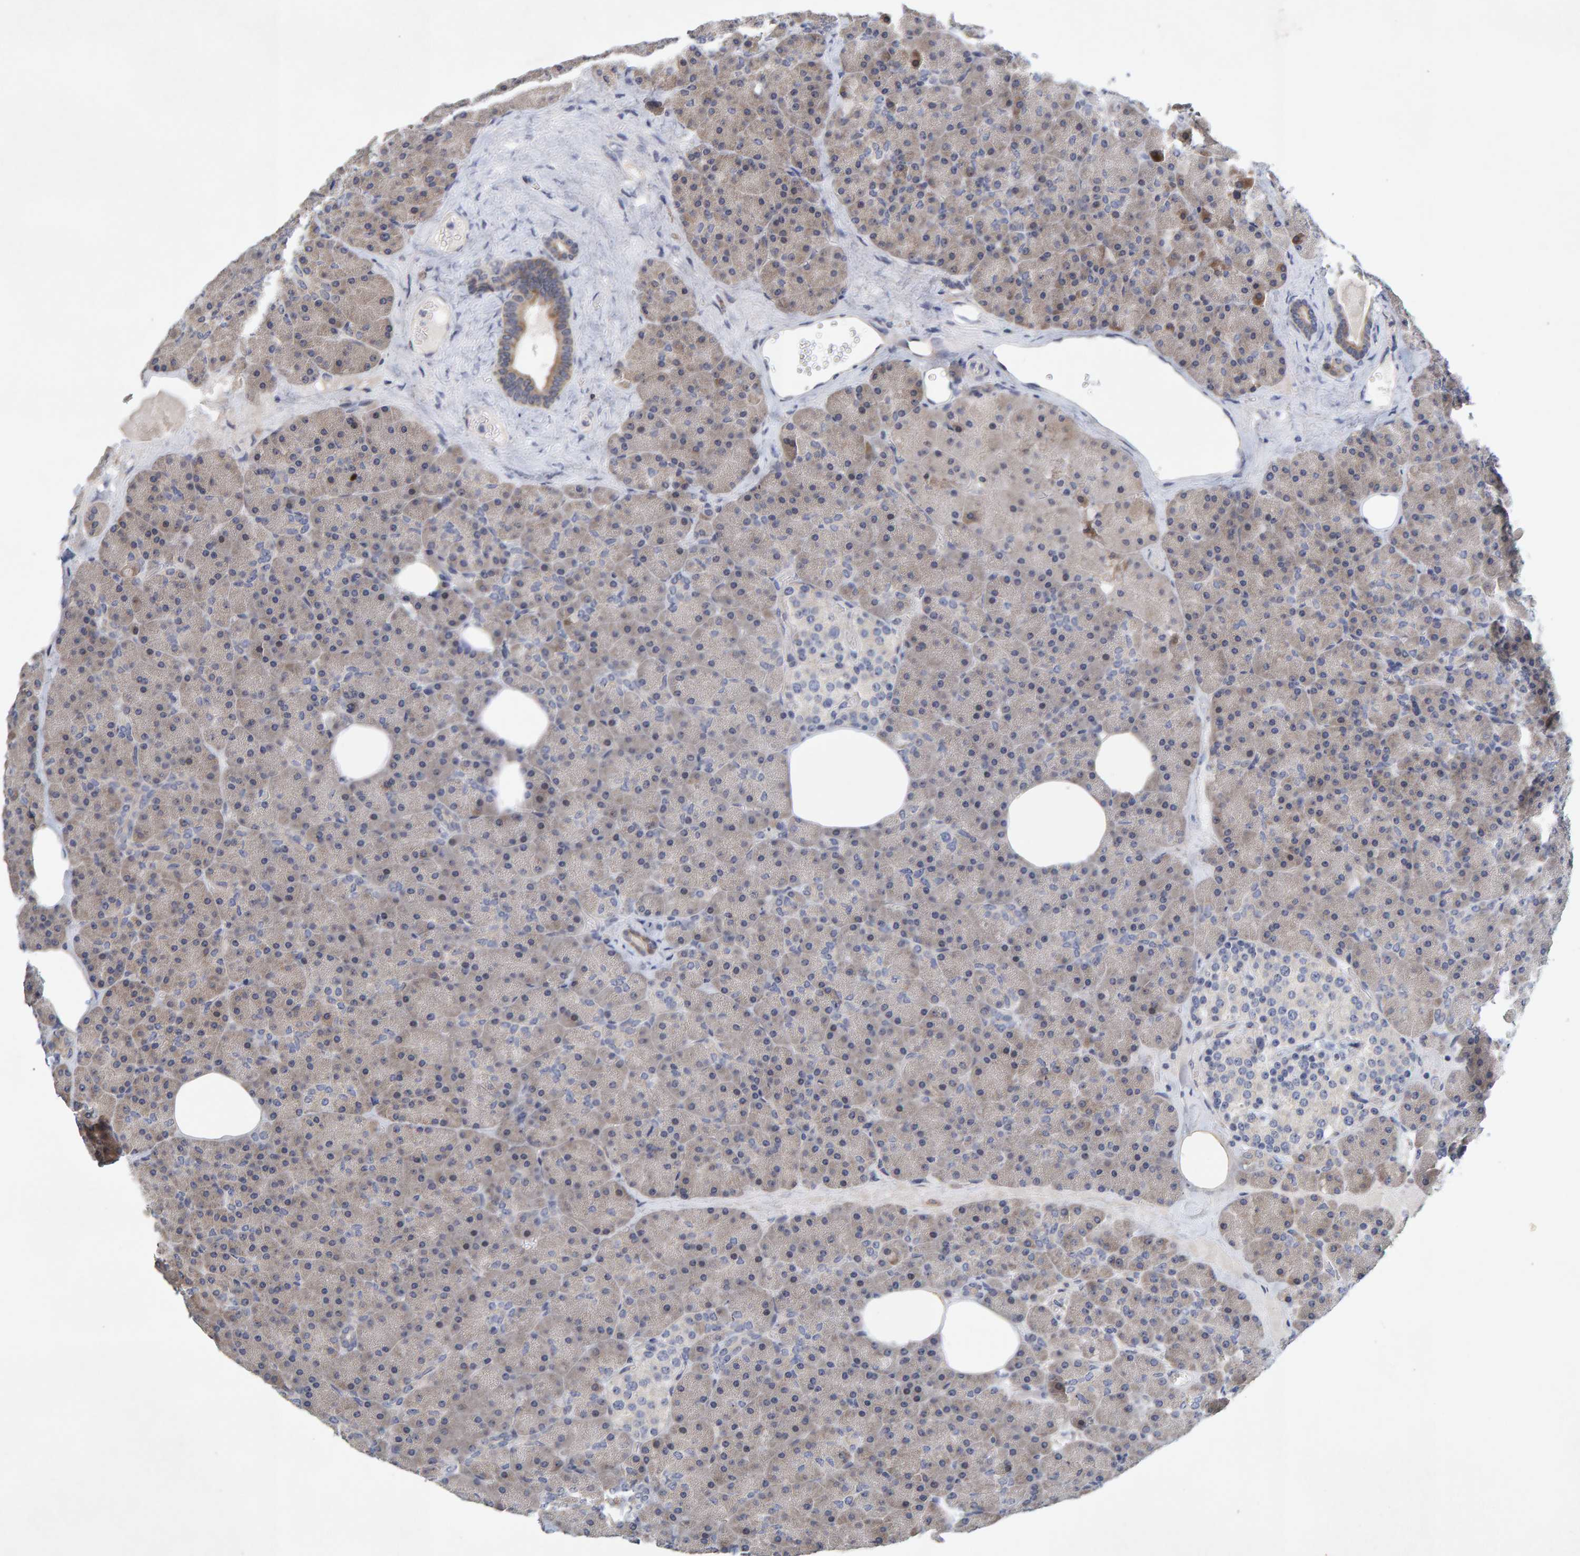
{"staining": {"intensity": "weak", "quantity": "25%-75%", "location": "cytoplasmic/membranous"}, "tissue": "pancreas", "cell_type": "Exocrine glandular cells", "image_type": "normal", "snomed": [{"axis": "morphology", "description": "Normal tissue, NOS"}, {"axis": "morphology", "description": "Carcinoid, malignant, NOS"}, {"axis": "topography", "description": "Pancreas"}], "caption": "A low amount of weak cytoplasmic/membranous staining is appreciated in approximately 25%-75% of exocrine glandular cells in unremarkable pancreas.", "gene": "ZNF77", "patient": {"sex": "female", "age": 35}}